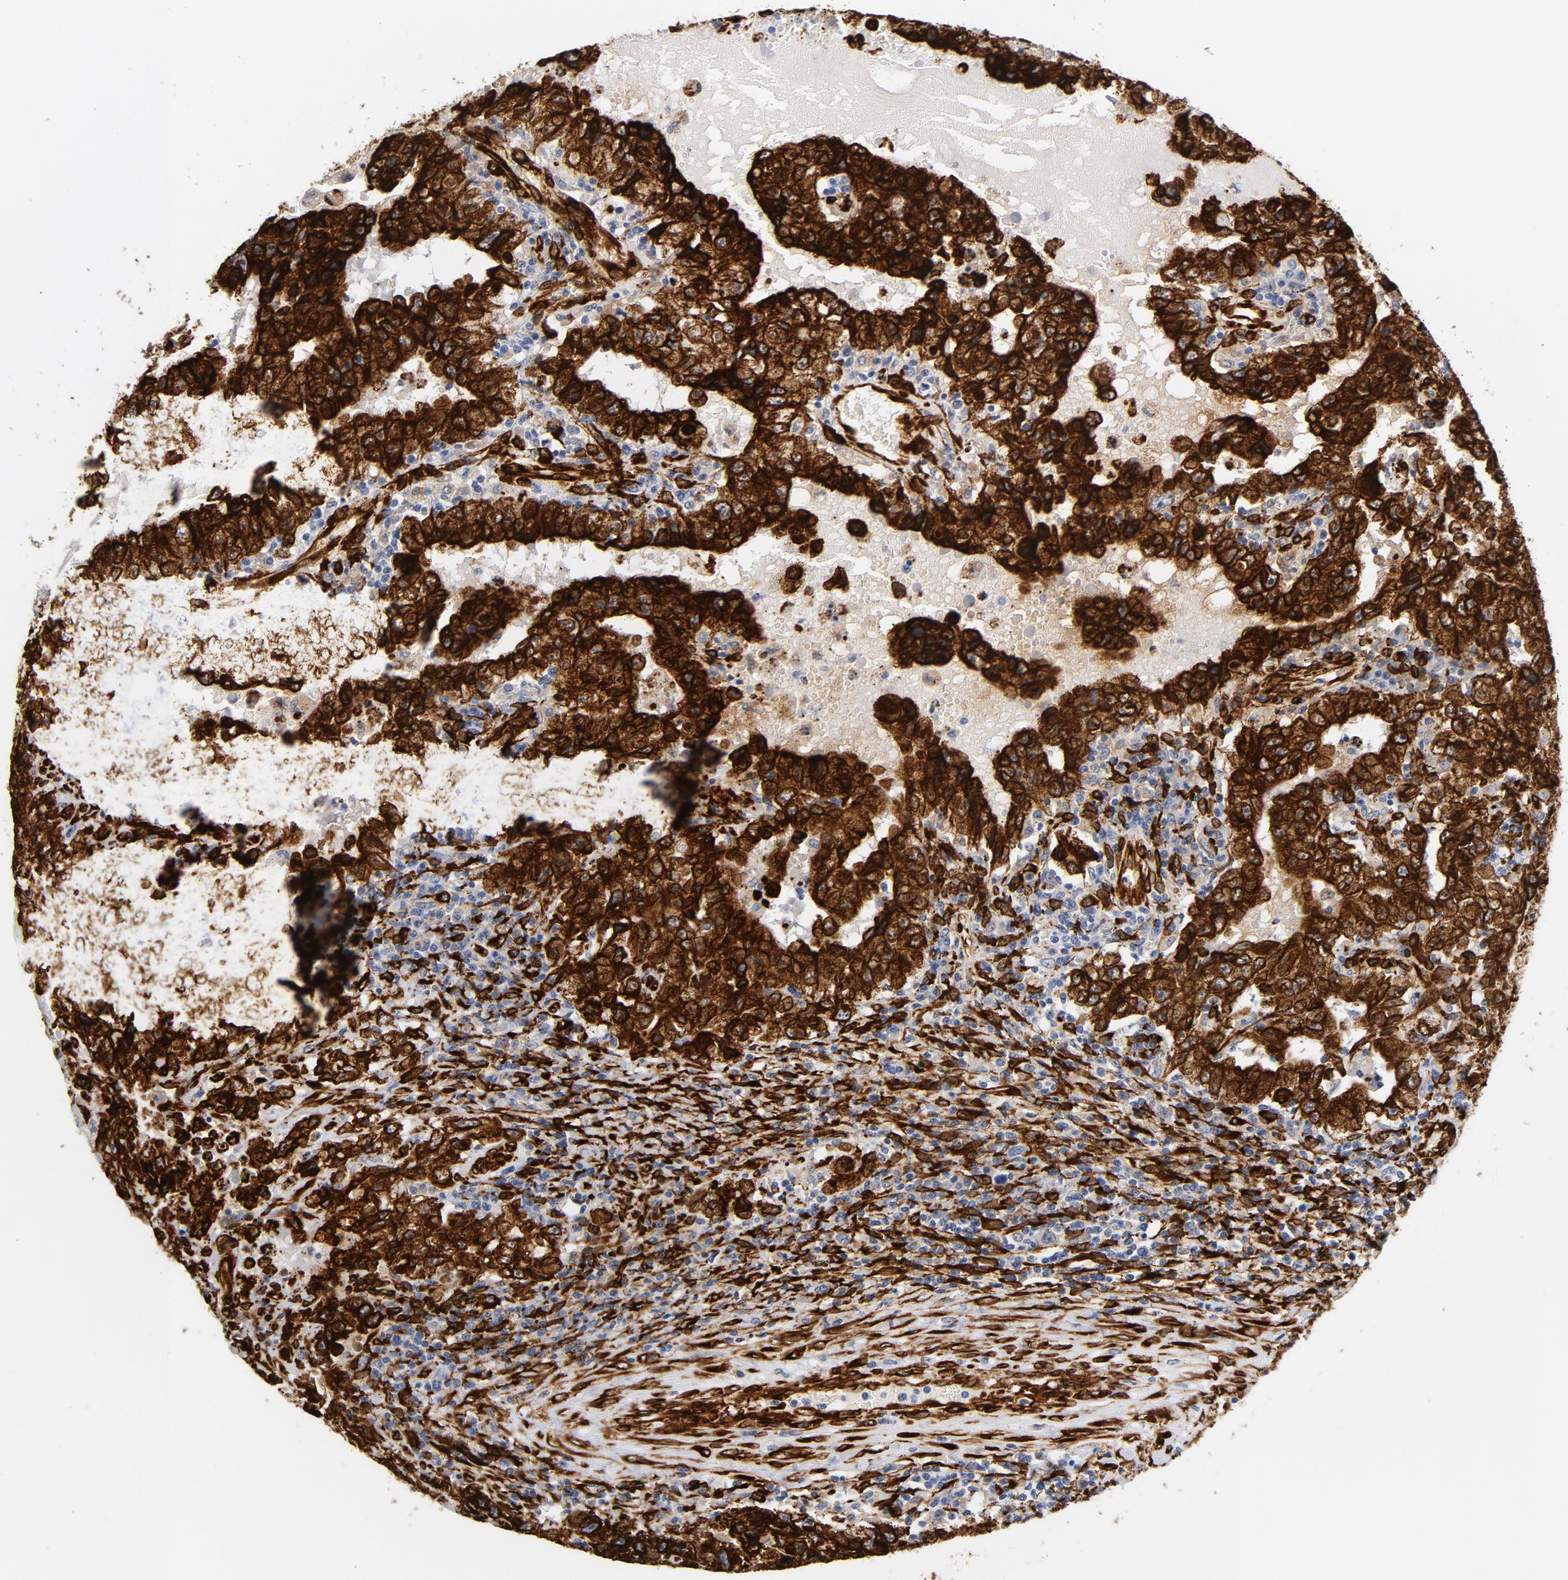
{"staining": {"intensity": "strong", "quantity": ">75%", "location": "cytoplasmic/membranous"}, "tissue": "testis cancer", "cell_type": "Tumor cells", "image_type": "cancer", "snomed": [{"axis": "morphology", "description": "Carcinoma, Embryonal, NOS"}, {"axis": "topography", "description": "Testis"}], "caption": "Testis embryonal carcinoma stained for a protein (brown) exhibits strong cytoplasmic/membranous positive expression in approximately >75% of tumor cells.", "gene": "SERPINH1", "patient": {"sex": "male", "age": 26}}